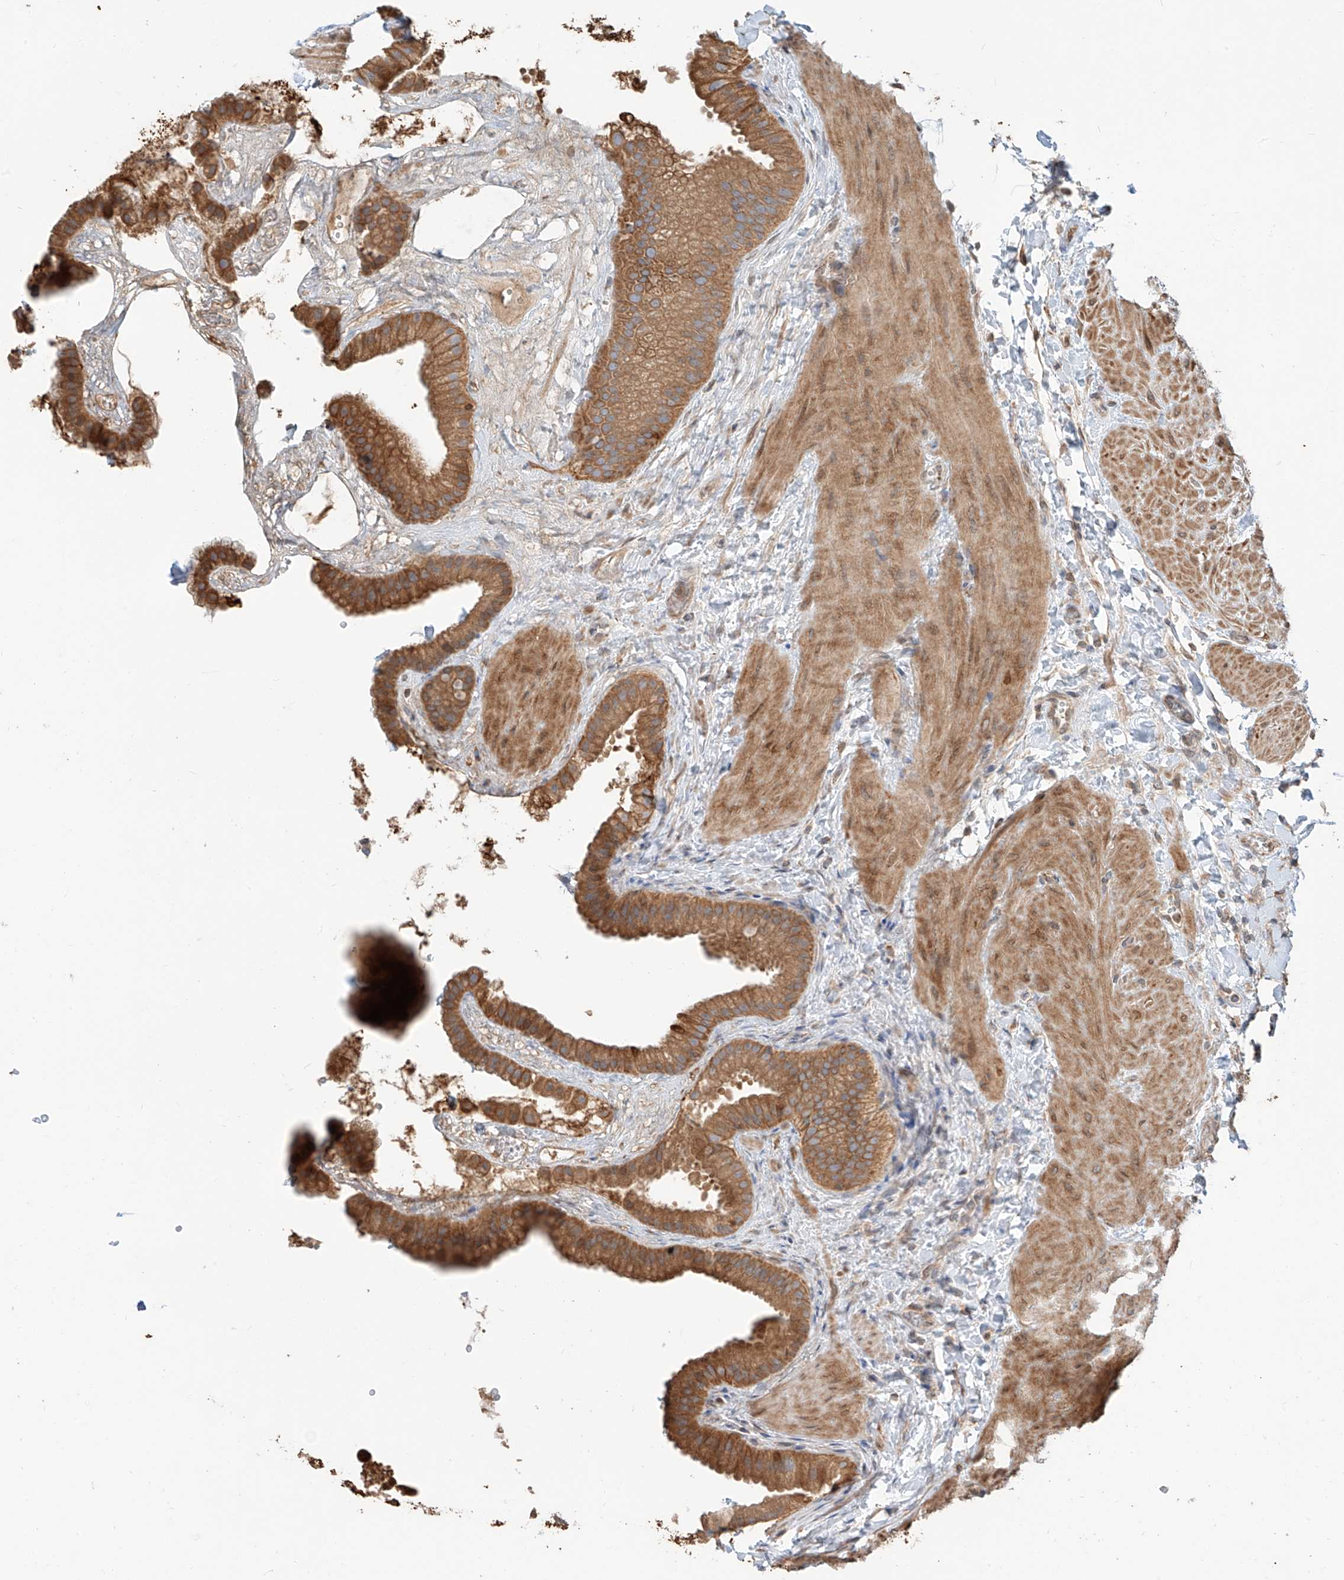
{"staining": {"intensity": "moderate", "quantity": ">75%", "location": "cytoplasmic/membranous"}, "tissue": "gallbladder", "cell_type": "Glandular cells", "image_type": "normal", "snomed": [{"axis": "morphology", "description": "Normal tissue, NOS"}, {"axis": "topography", "description": "Gallbladder"}], "caption": "Protein analysis of normal gallbladder shows moderate cytoplasmic/membranous positivity in approximately >75% of glandular cells. The staining is performed using DAB brown chromogen to label protein expression. The nuclei are counter-stained blue using hematoxylin.", "gene": "CEP162", "patient": {"sex": "male", "age": 55}}